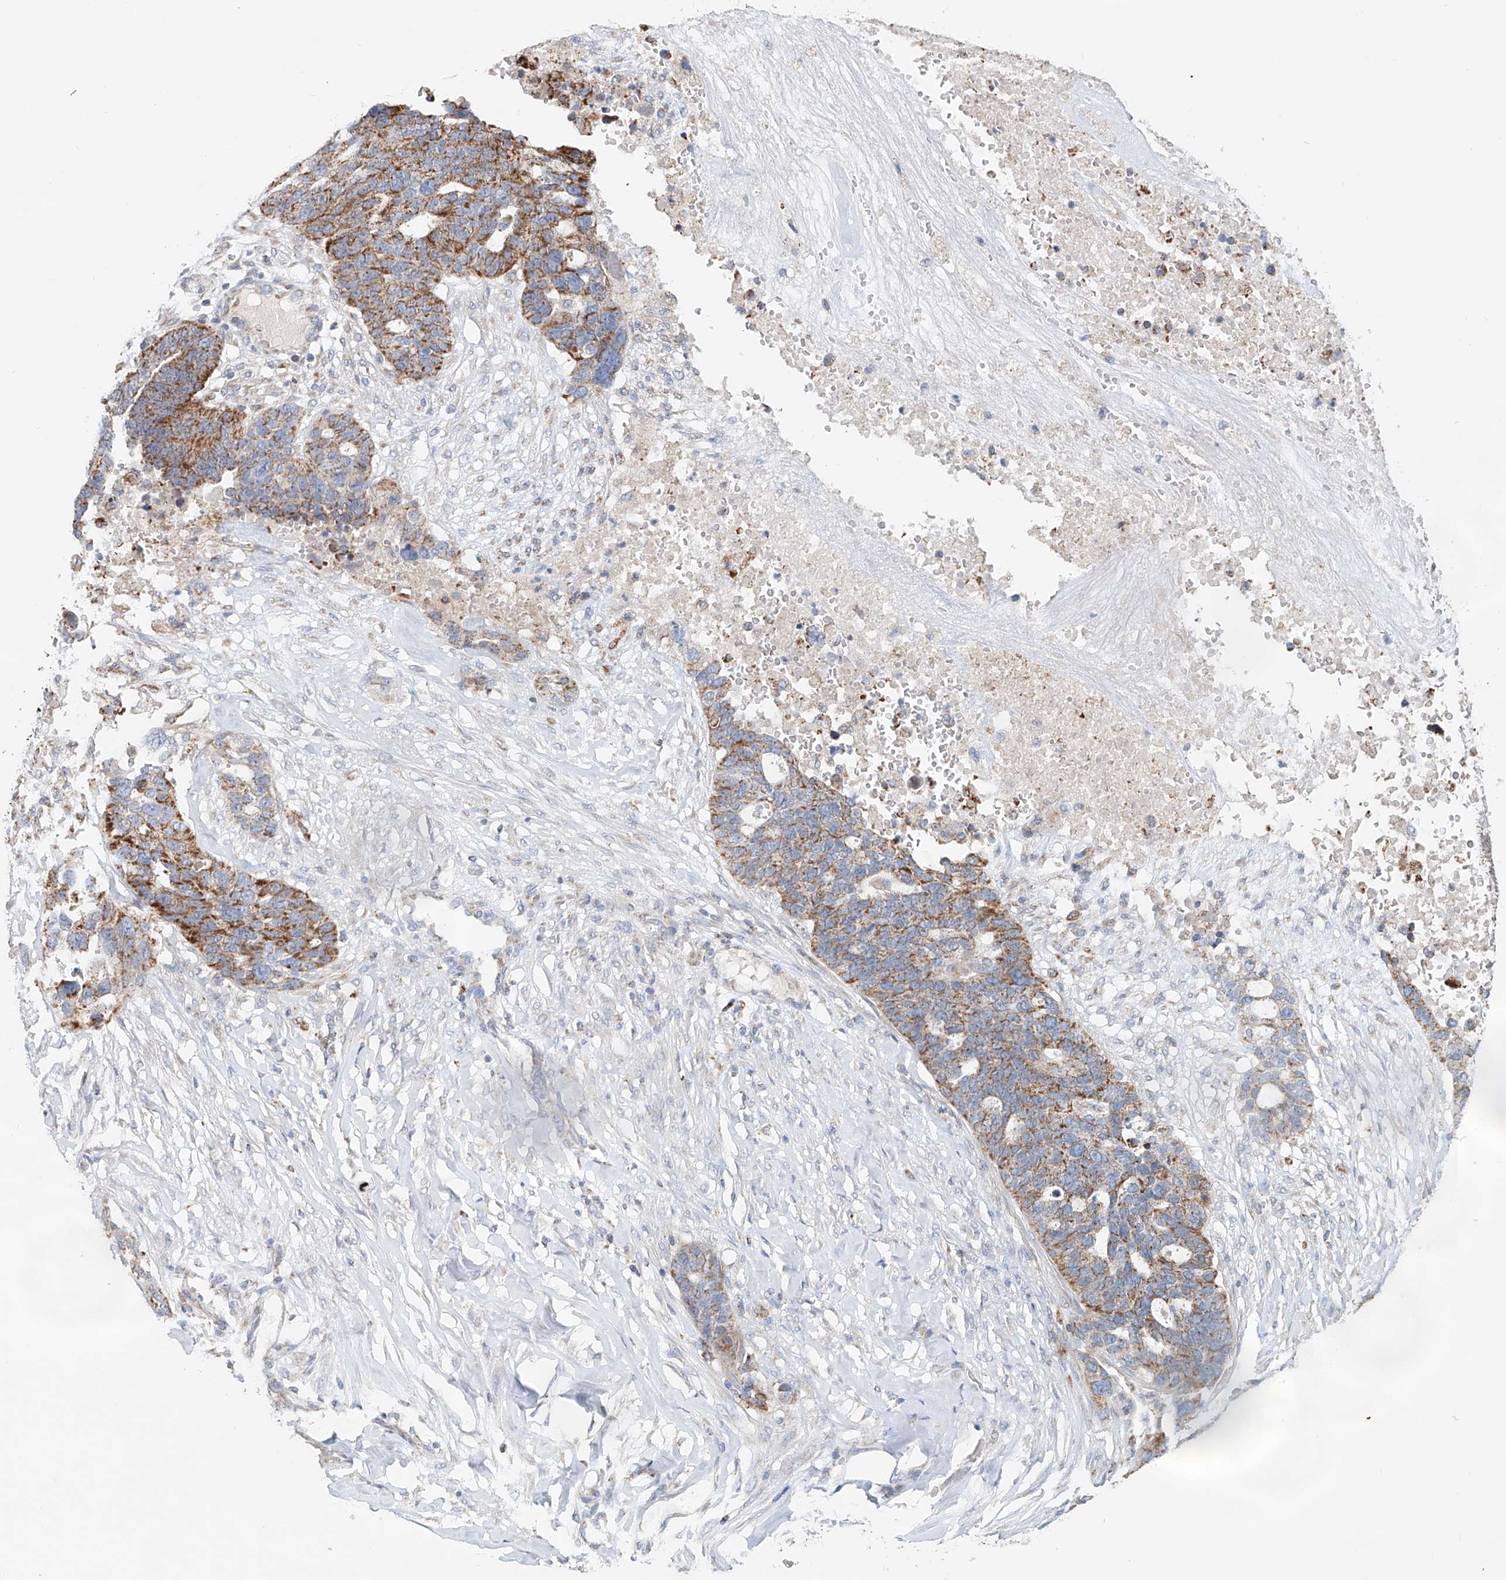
{"staining": {"intensity": "moderate", "quantity": ">75%", "location": "cytoplasmic/membranous"}, "tissue": "ovarian cancer", "cell_type": "Tumor cells", "image_type": "cancer", "snomed": [{"axis": "morphology", "description": "Cystadenocarcinoma, serous, NOS"}, {"axis": "topography", "description": "Ovary"}], "caption": "Immunohistochemistry of human ovarian cancer (serous cystadenocarcinoma) reveals medium levels of moderate cytoplasmic/membranous positivity in approximately >75% of tumor cells.", "gene": "CARD10", "patient": {"sex": "female", "age": 59}}